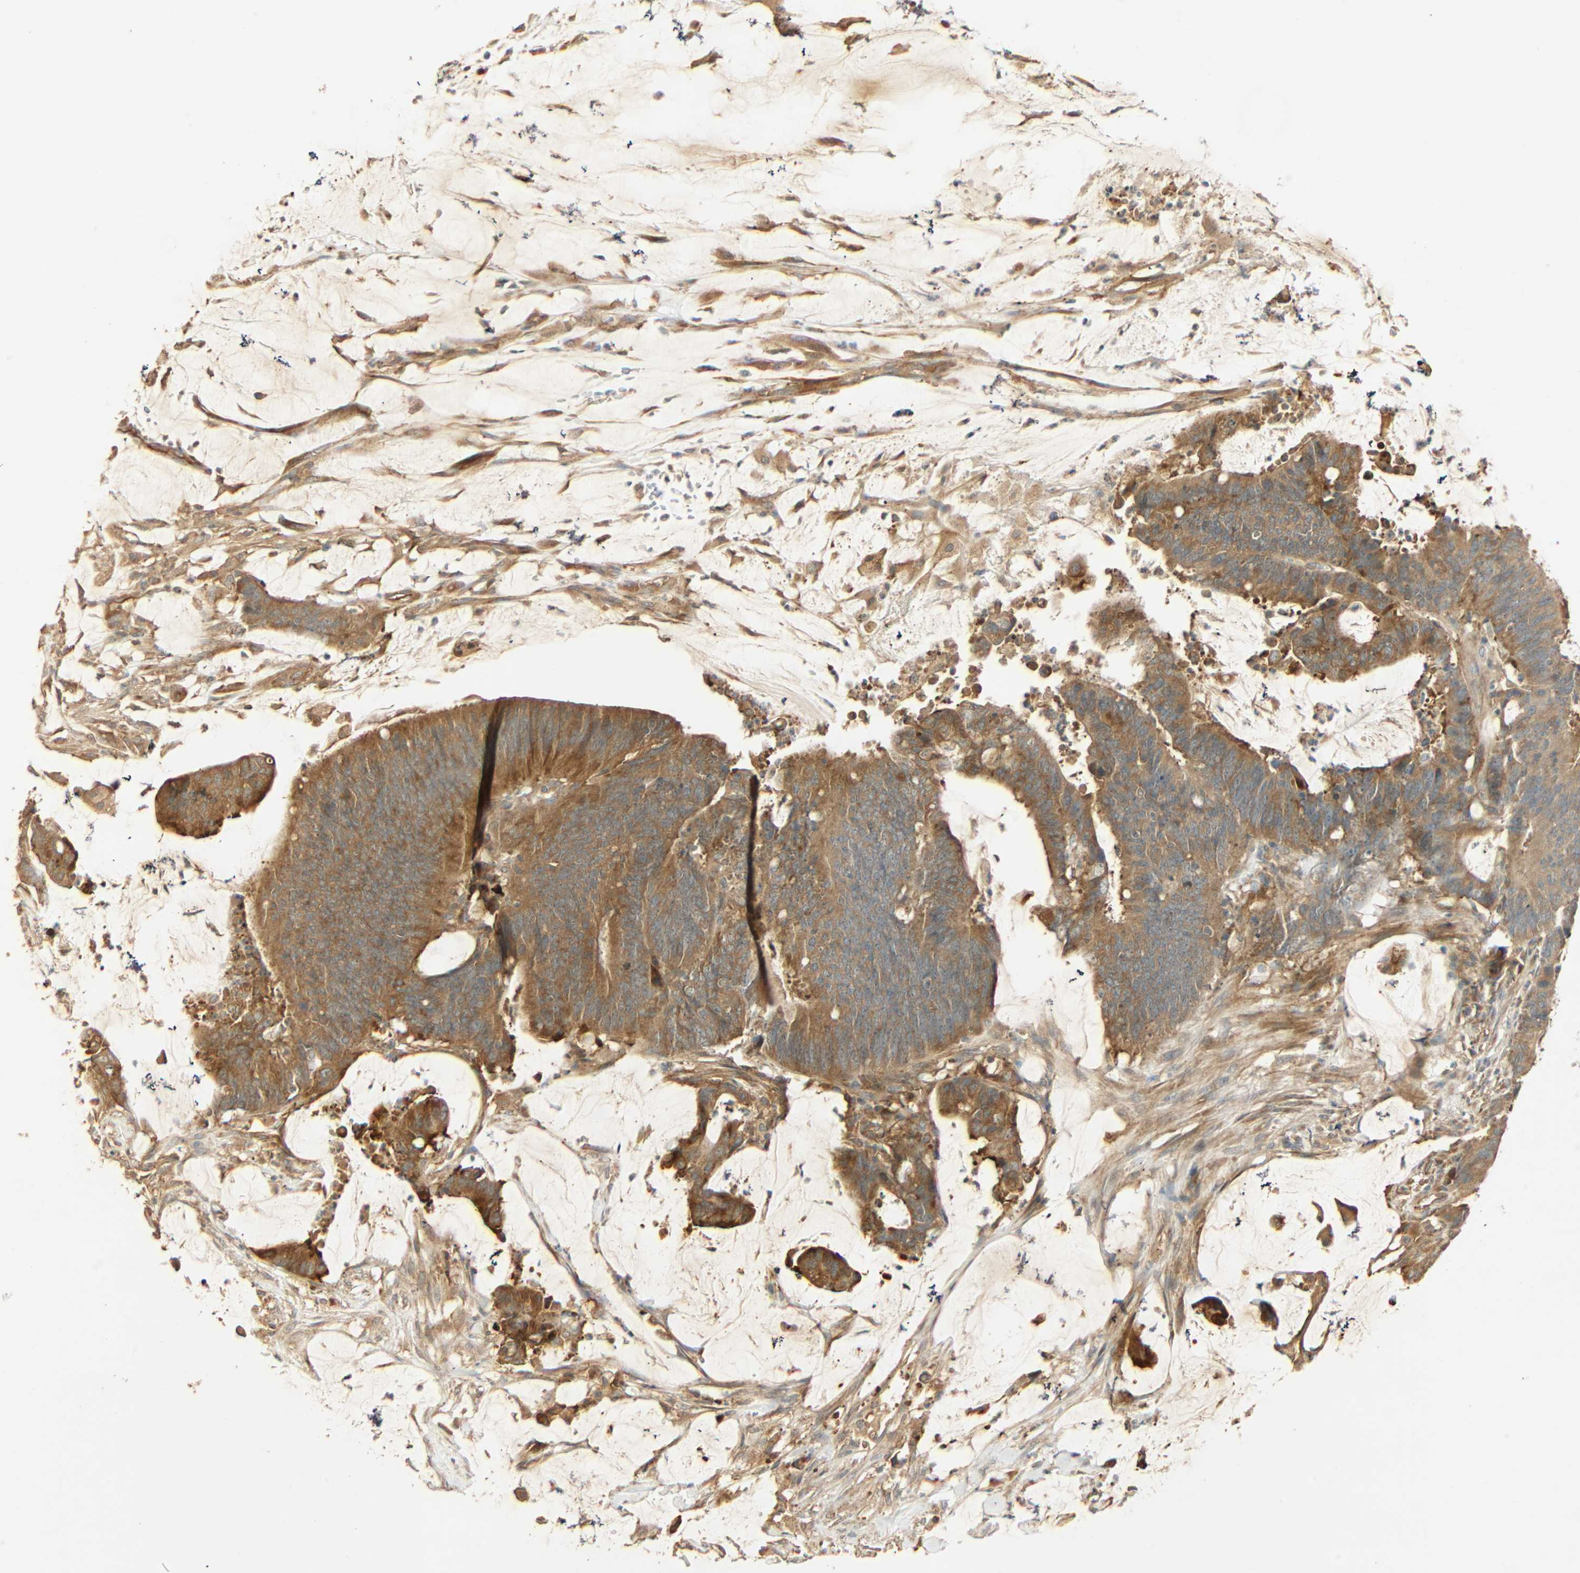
{"staining": {"intensity": "moderate", "quantity": ">75%", "location": "cytoplasmic/membranous"}, "tissue": "colorectal cancer", "cell_type": "Tumor cells", "image_type": "cancer", "snomed": [{"axis": "morphology", "description": "Adenocarcinoma, NOS"}, {"axis": "topography", "description": "Rectum"}], "caption": "Adenocarcinoma (colorectal) stained with immunohistochemistry displays moderate cytoplasmic/membranous expression in approximately >75% of tumor cells. Immunohistochemistry stains the protein in brown and the nuclei are stained blue.", "gene": "GALK1", "patient": {"sex": "female", "age": 66}}